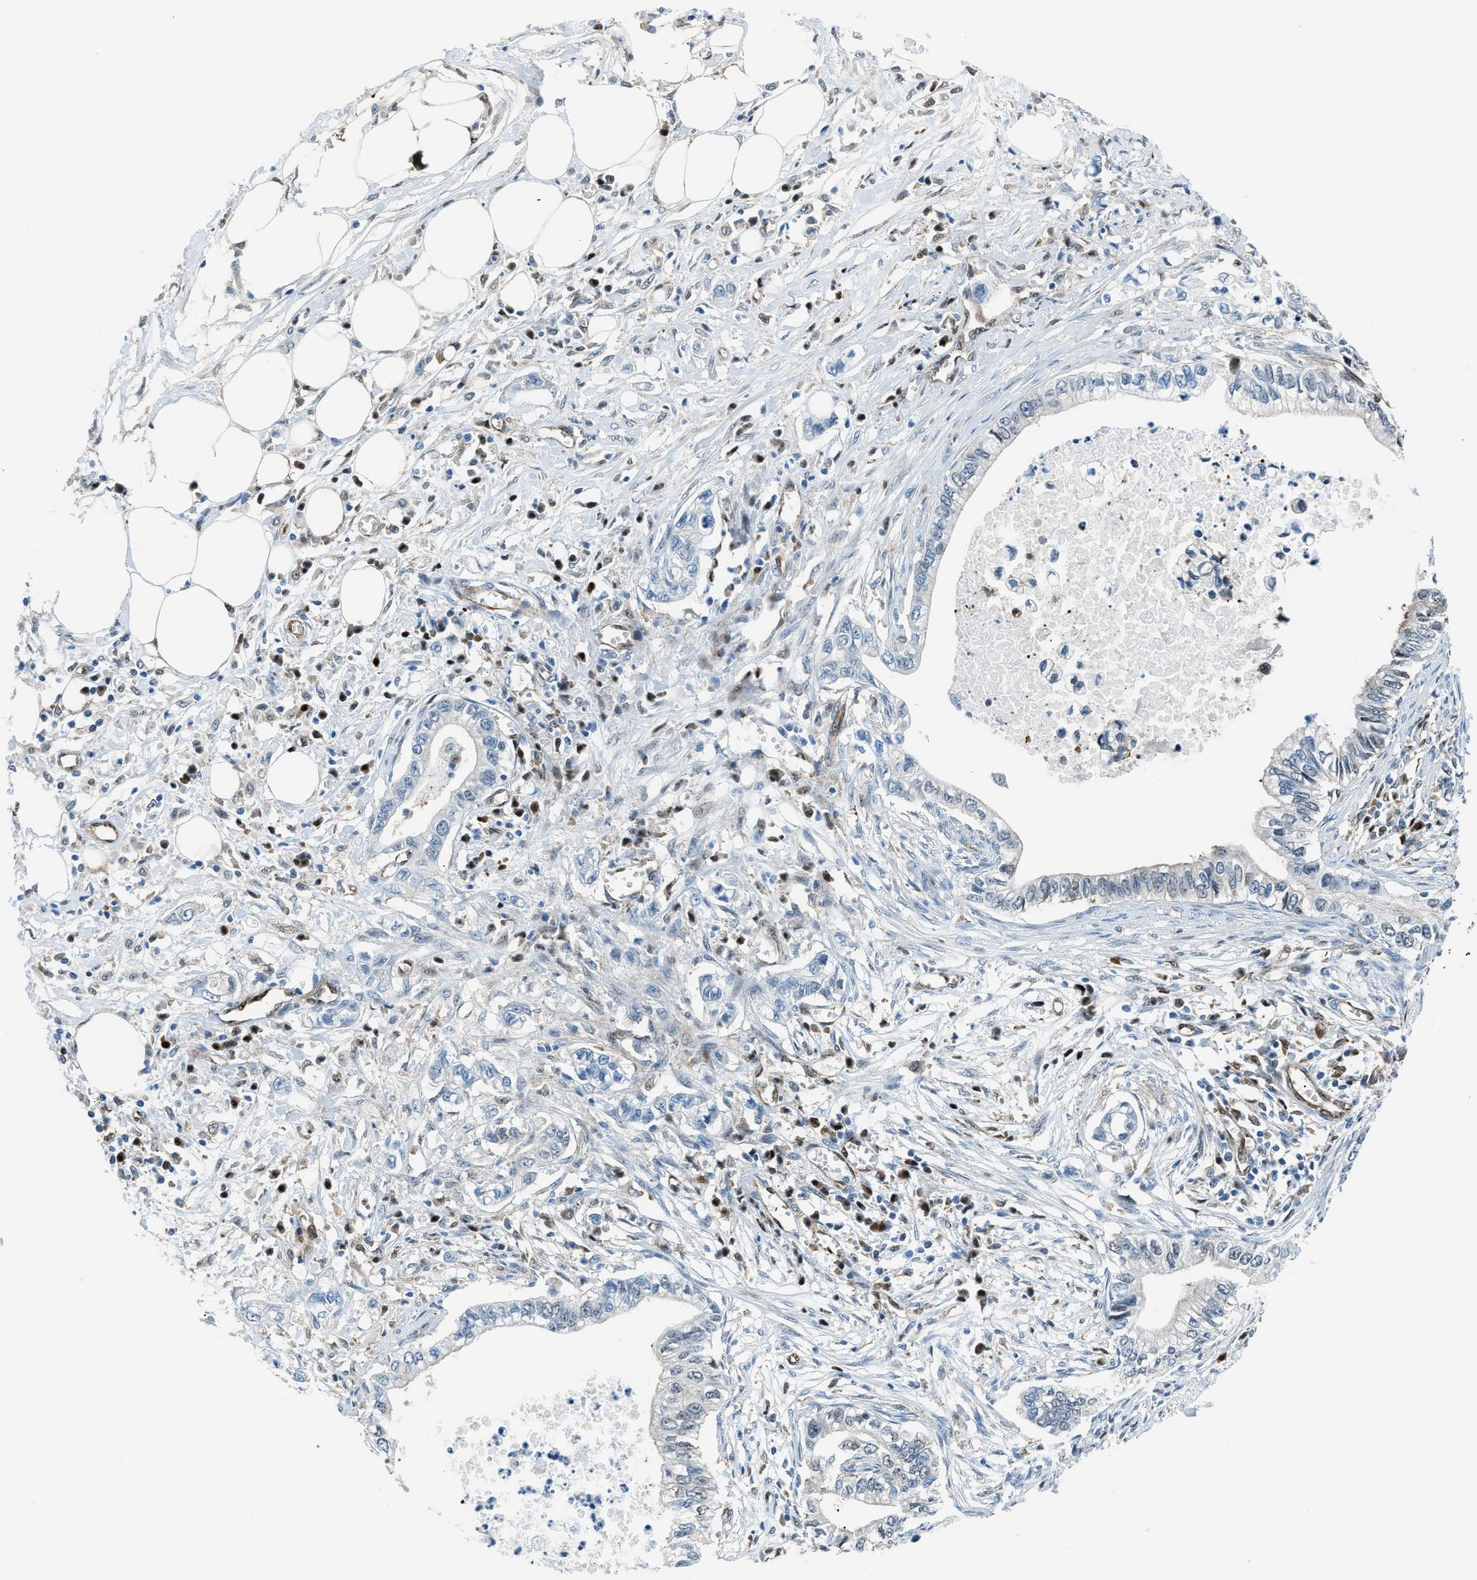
{"staining": {"intensity": "negative", "quantity": "none", "location": "none"}, "tissue": "pancreatic cancer", "cell_type": "Tumor cells", "image_type": "cancer", "snomed": [{"axis": "morphology", "description": "Adenocarcinoma, NOS"}, {"axis": "topography", "description": "Pancreas"}], "caption": "DAB (3,3'-diaminobenzidine) immunohistochemical staining of human pancreatic cancer shows no significant expression in tumor cells.", "gene": "YWHAE", "patient": {"sex": "male", "age": 56}}